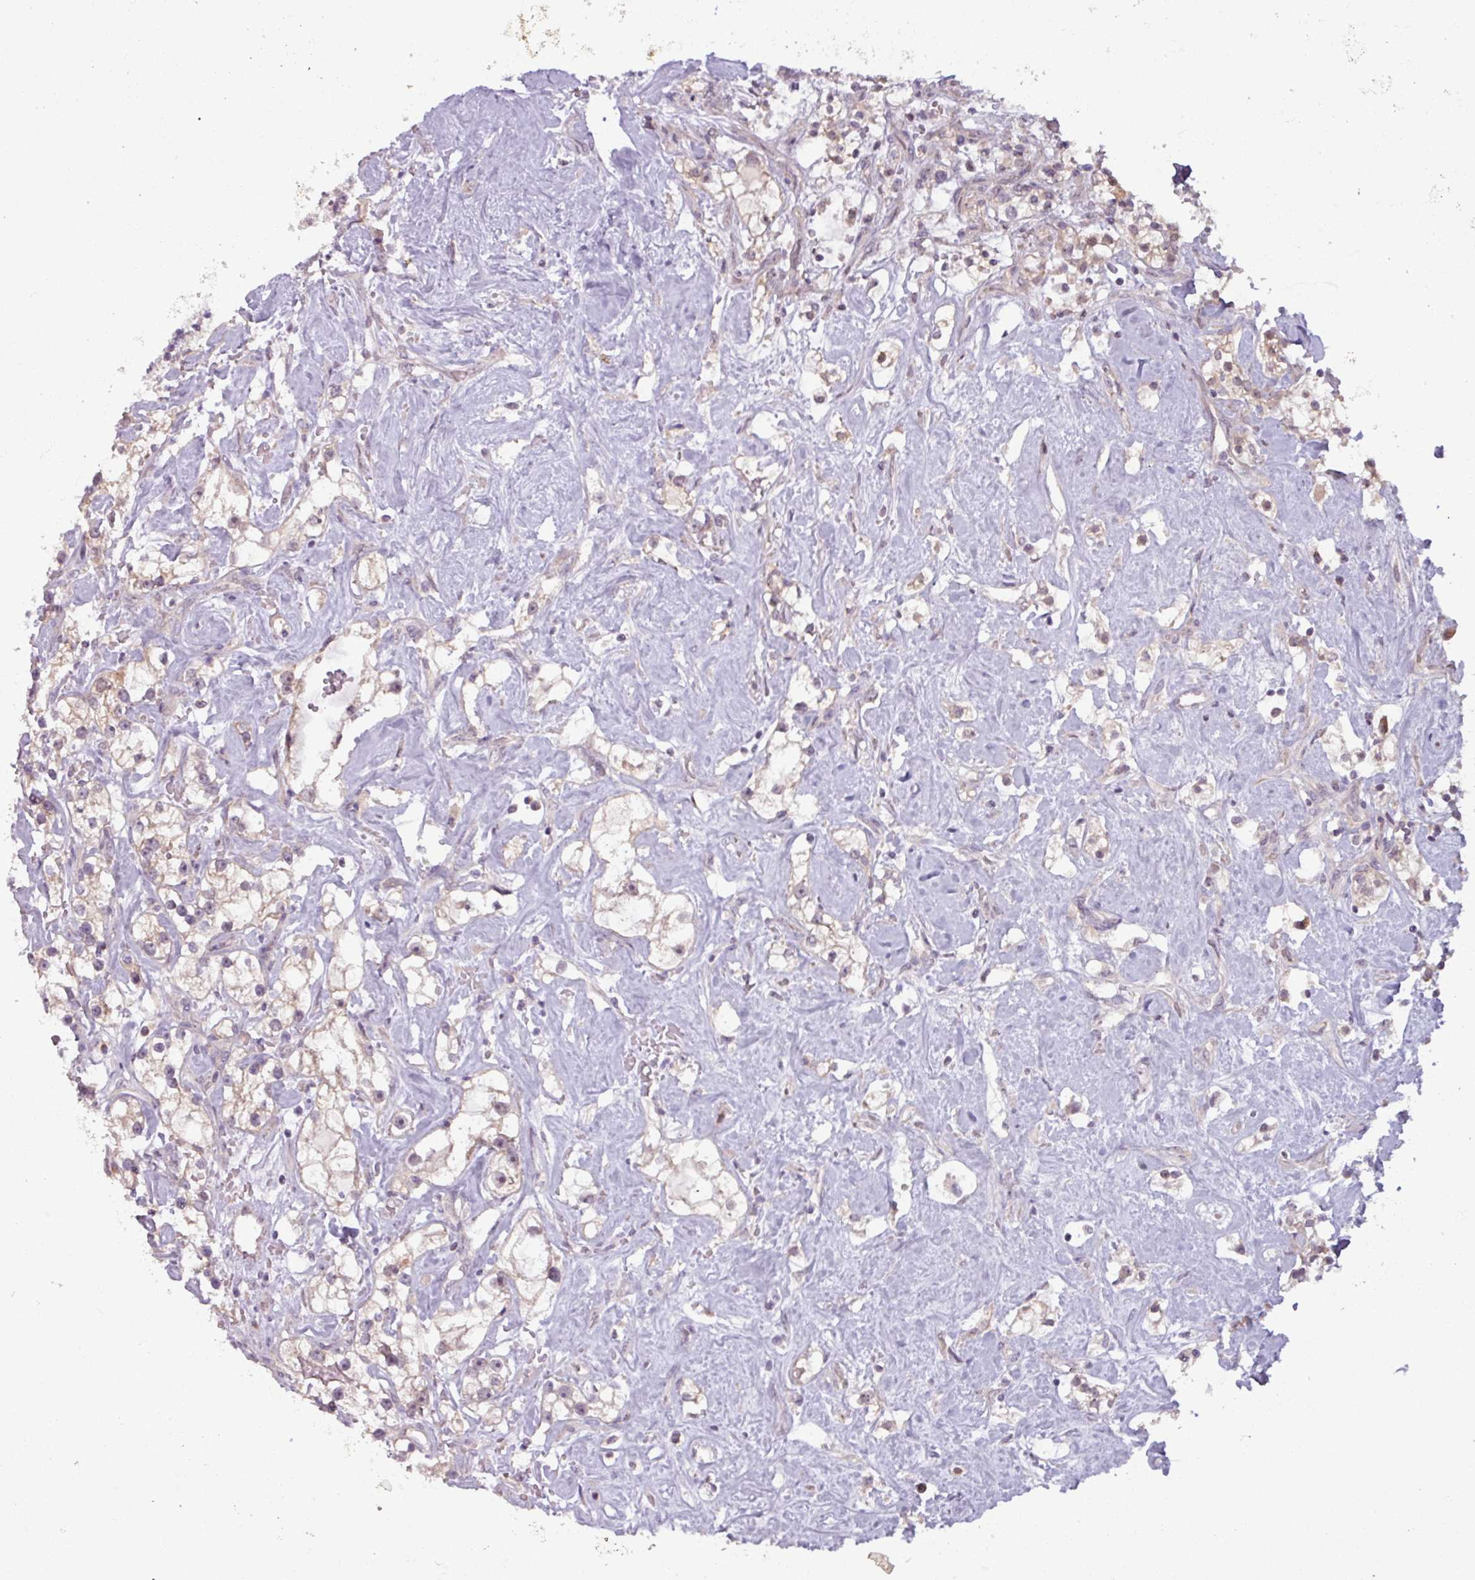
{"staining": {"intensity": "weak", "quantity": "25%-75%", "location": "cytoplasmic/membranous,nuclear"}, "tissue": "renal cancer", "cell_type": "Tumor cells", "image_type": "cancer", "snomed": [{"axis": "morphology", "description": "Adenocarcinoma, NOS"}, {"axis": "topography", "description": "Kidney"}], "caption": "Renal cancer (adenocarcinoma) tissue reveals weak cytoplasmic/membranous and nuclear positivity in about 25%-75% of tumor cells, visualized by immunohistochemistry.", "gene": "OGFOD3", "patient": {"sex": "male", "age": 77}}